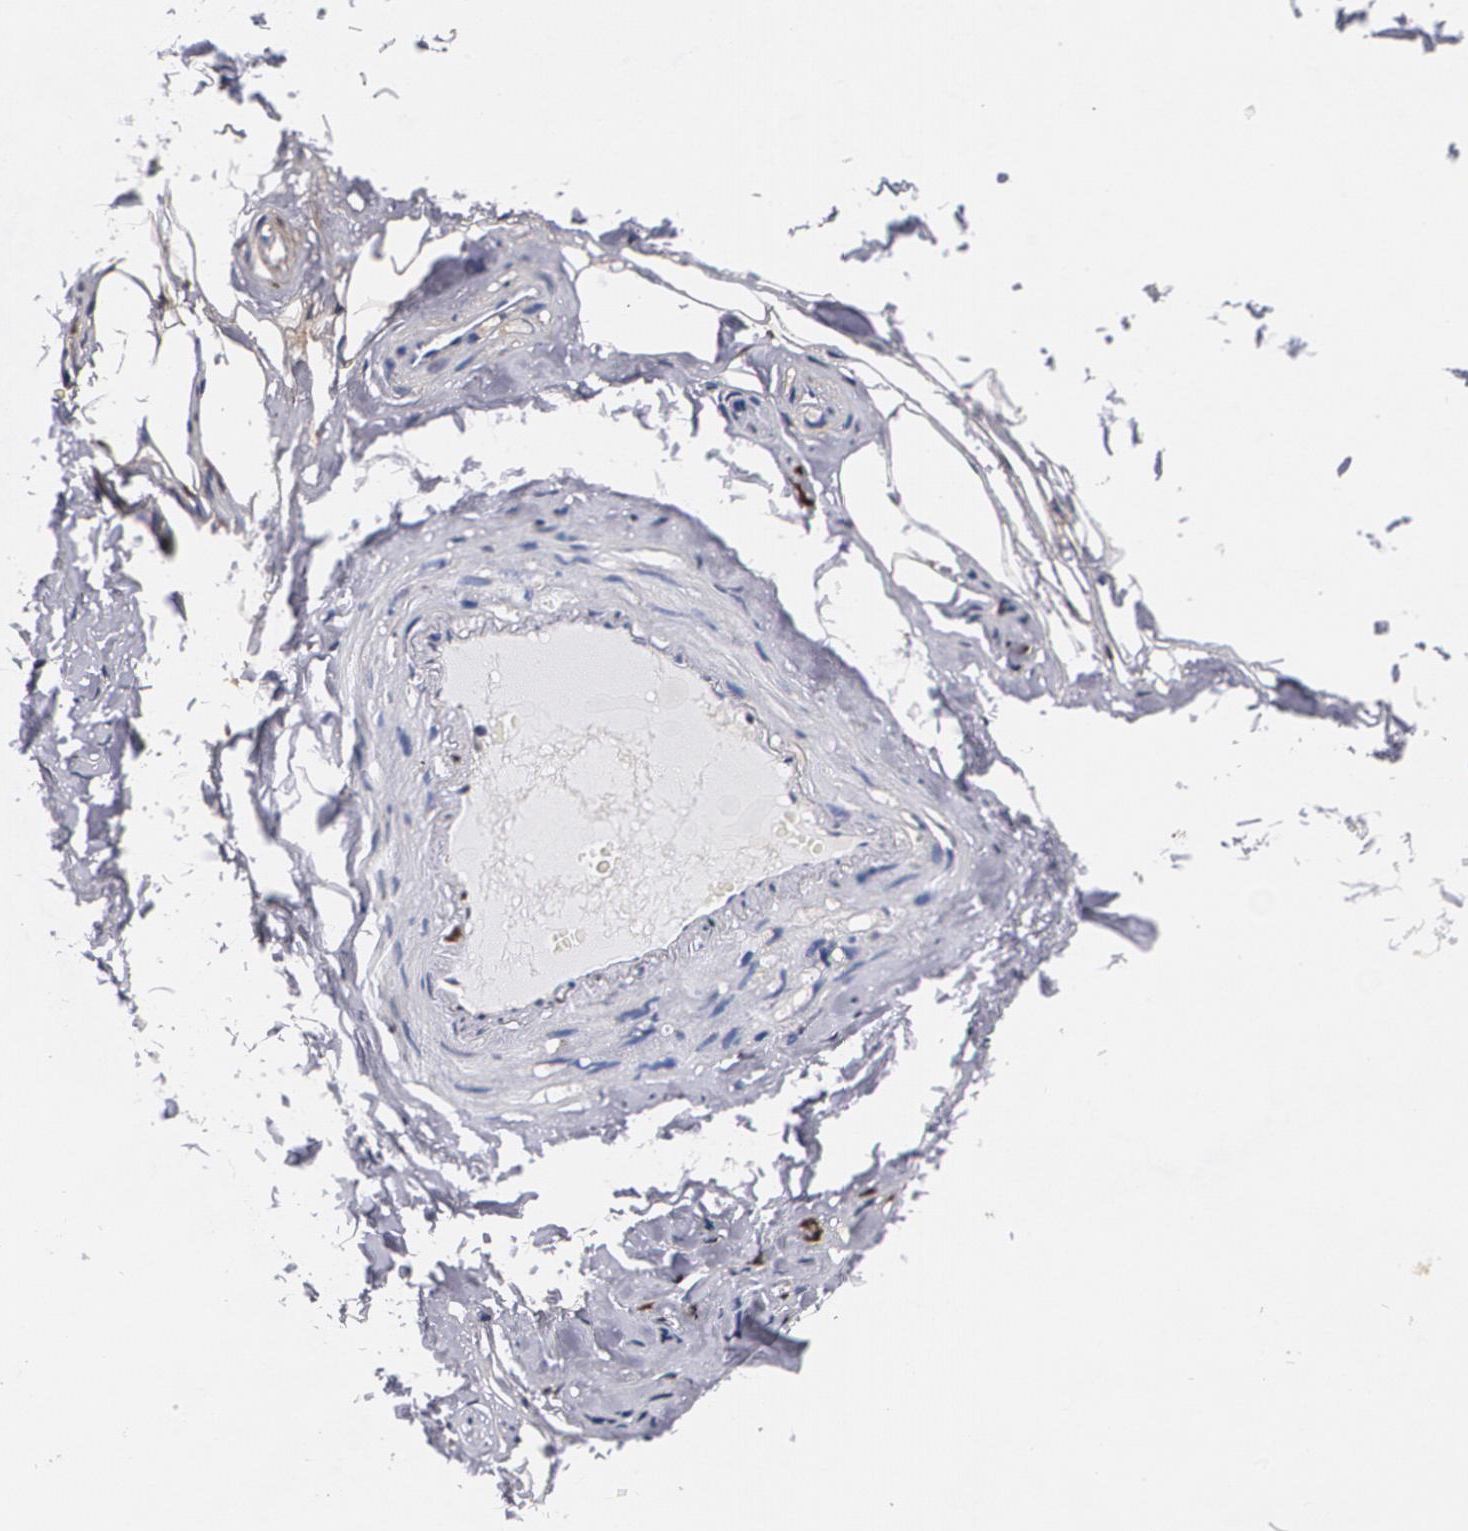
{"staining": {"intensity": "moderate", "quantity": "<25%", "location": "nuclear"}, "tissue": "adipose tissue", "cell_type": "Adipocytes", "image_type": "normal", "snomed": [{"axis": "morphology", "description": "Normal tissue, NOS"}, {"axis": "topography", "description": "Soft tissue"}, {"axis": "topography", "description": "Peripheral nerve tissue"}], "caption": "Immunohistochemical staining of normal adipose tissue demonstrates moderate nuclear protein positivity in about <25% of adipocytes. The staining was performed using DAB (3,3'-diaminobenzidine), with brown indicating positive protein expression. Nuclei are stained blue with hematoxylin.", "gene": "MVP", "patient": {"sex": "female", "age": 68}}